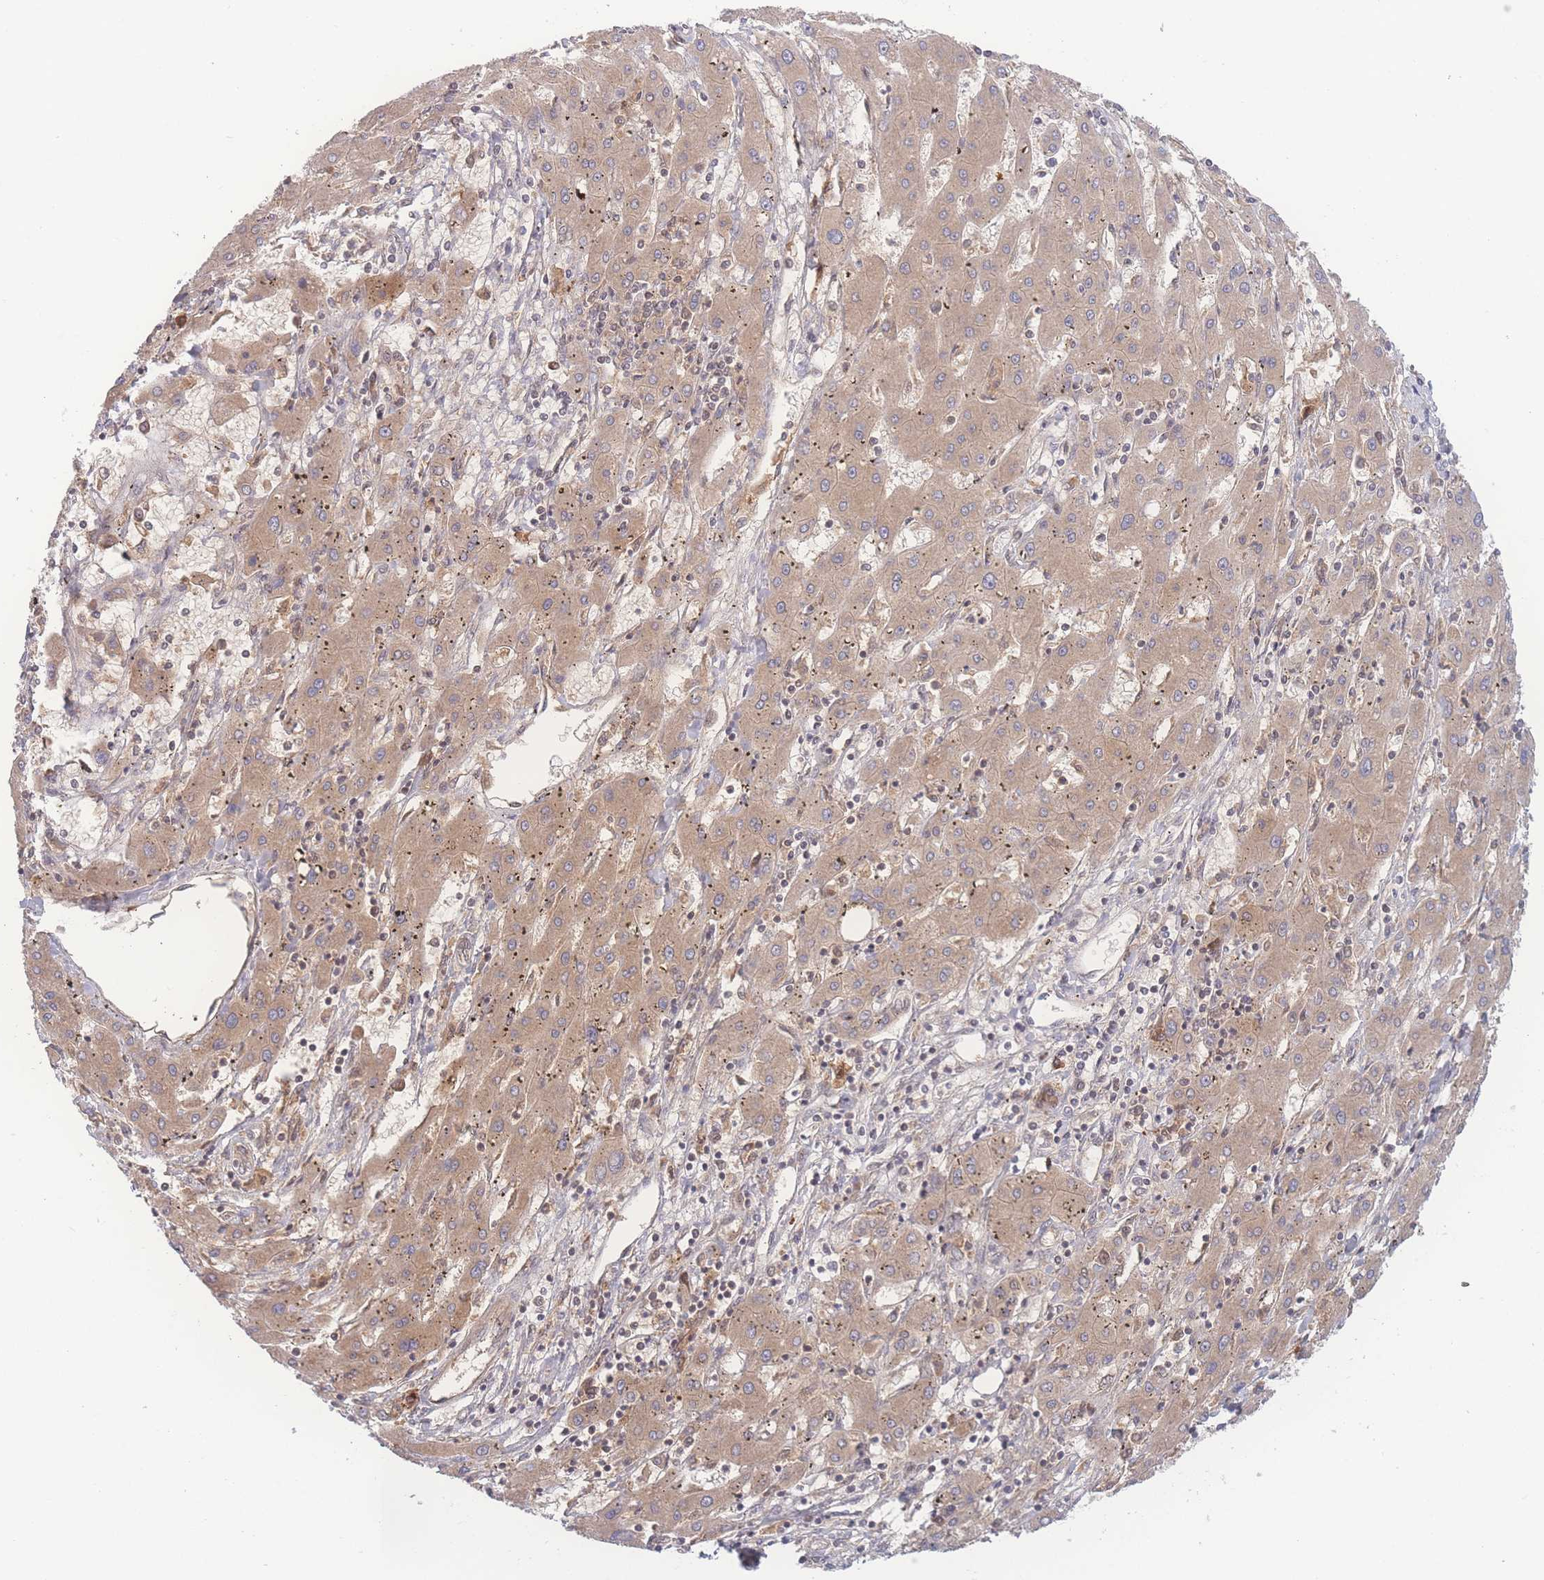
{"staining": {"intensity": "weak", "quantity": ">75%", "location": "cytoplasmic/membranous"}, "tissue": "liver cancer", "cell_type": "Tumor cells", "image_type": "cancer", "snomed": [{"axis": "morphology", "description": "Carcinoma, Hepatocellular, NOS"}, {"axis": "topography", "description": "Liver"}], "caption": "This is a micrograph of immunohistochemistry (IHC) staining of liver cancer (hepatocellular carcinoma), which shows weak positivity in the cytoplasmic/membranous of tumor cells.", "gene": "RAVER1", "patient": {"sex": "male", "age": 72}}